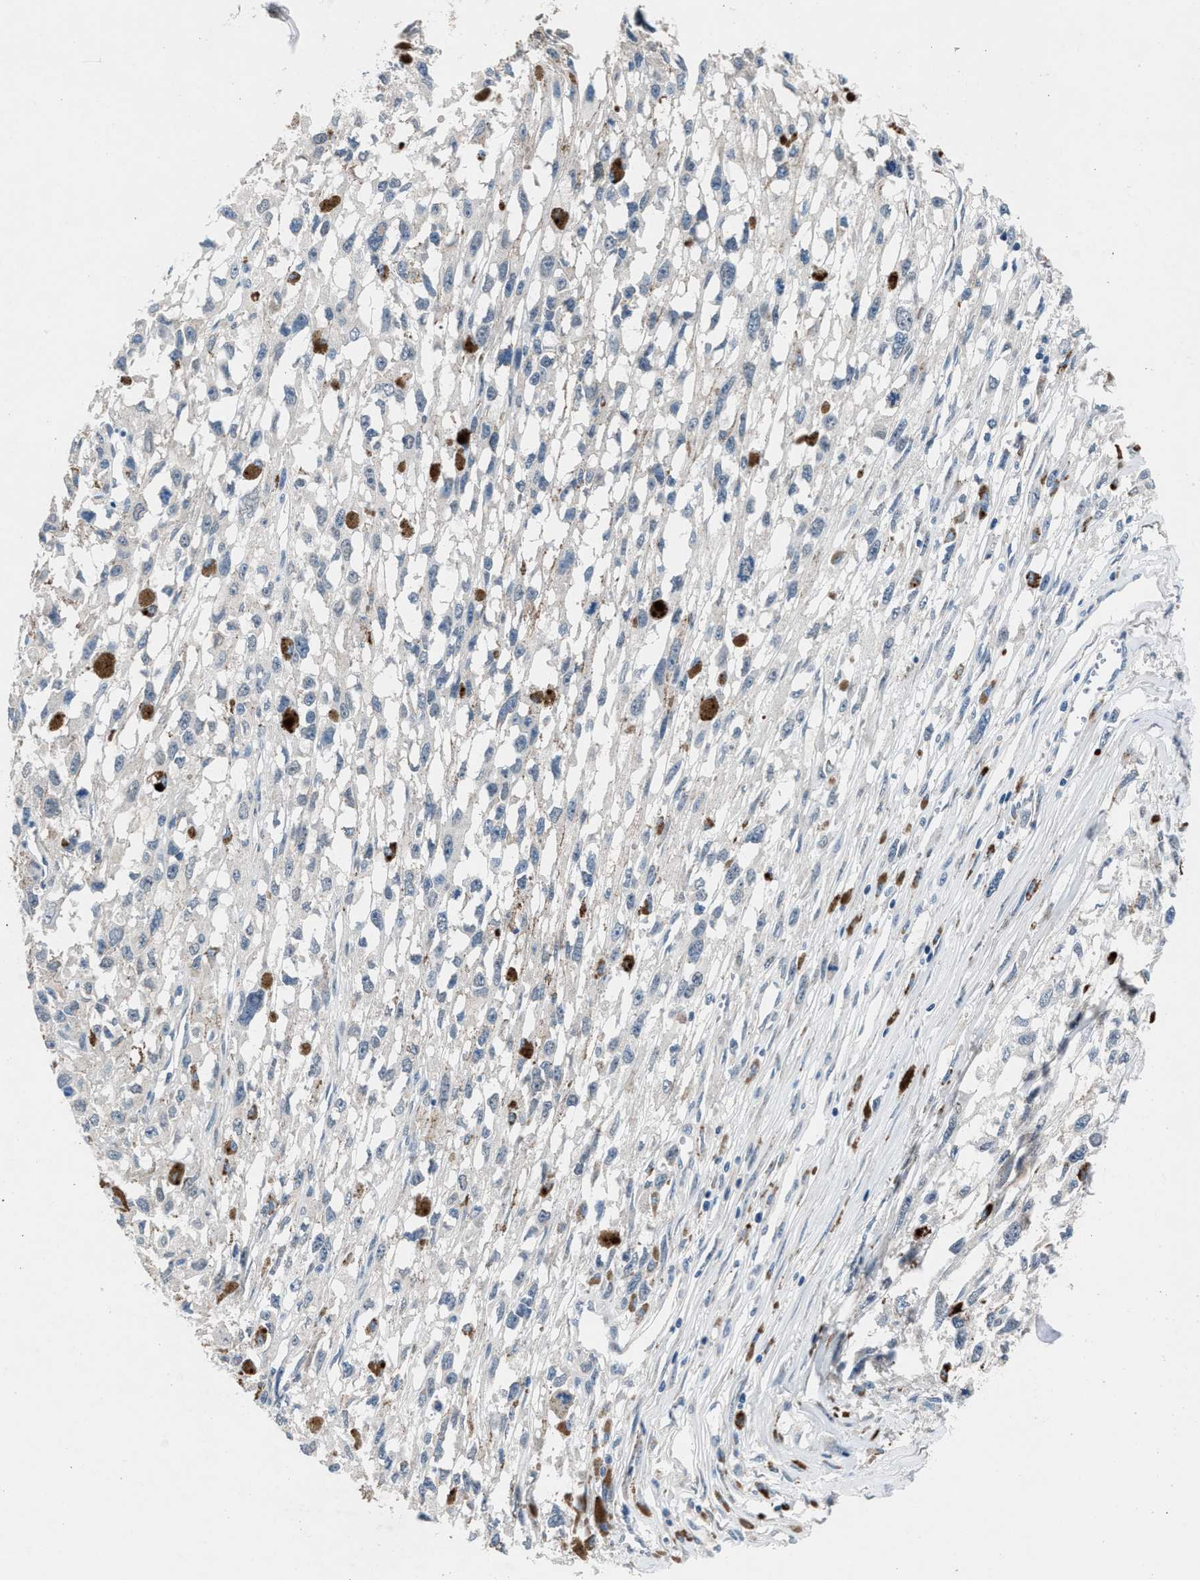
{"staining": {"intensity": "negative", "quantity": "none", "location": "none"}, "tissue": "melanoma", "cell_type": "Tumor cells", "image_type": "cancer", "snomed": [{"axis": "morphology", "description": "Malignant melanoma, Metastatic site"}, {"axis": "topography", "description": "Lymph node"}], "caption": "Malignant melanoma (metastatic site) was stained to show a protein in brown. There is no significant expression in tumor cells.", "gene": "DENND6B", "patient": {"sex": "male", "age": 59}}